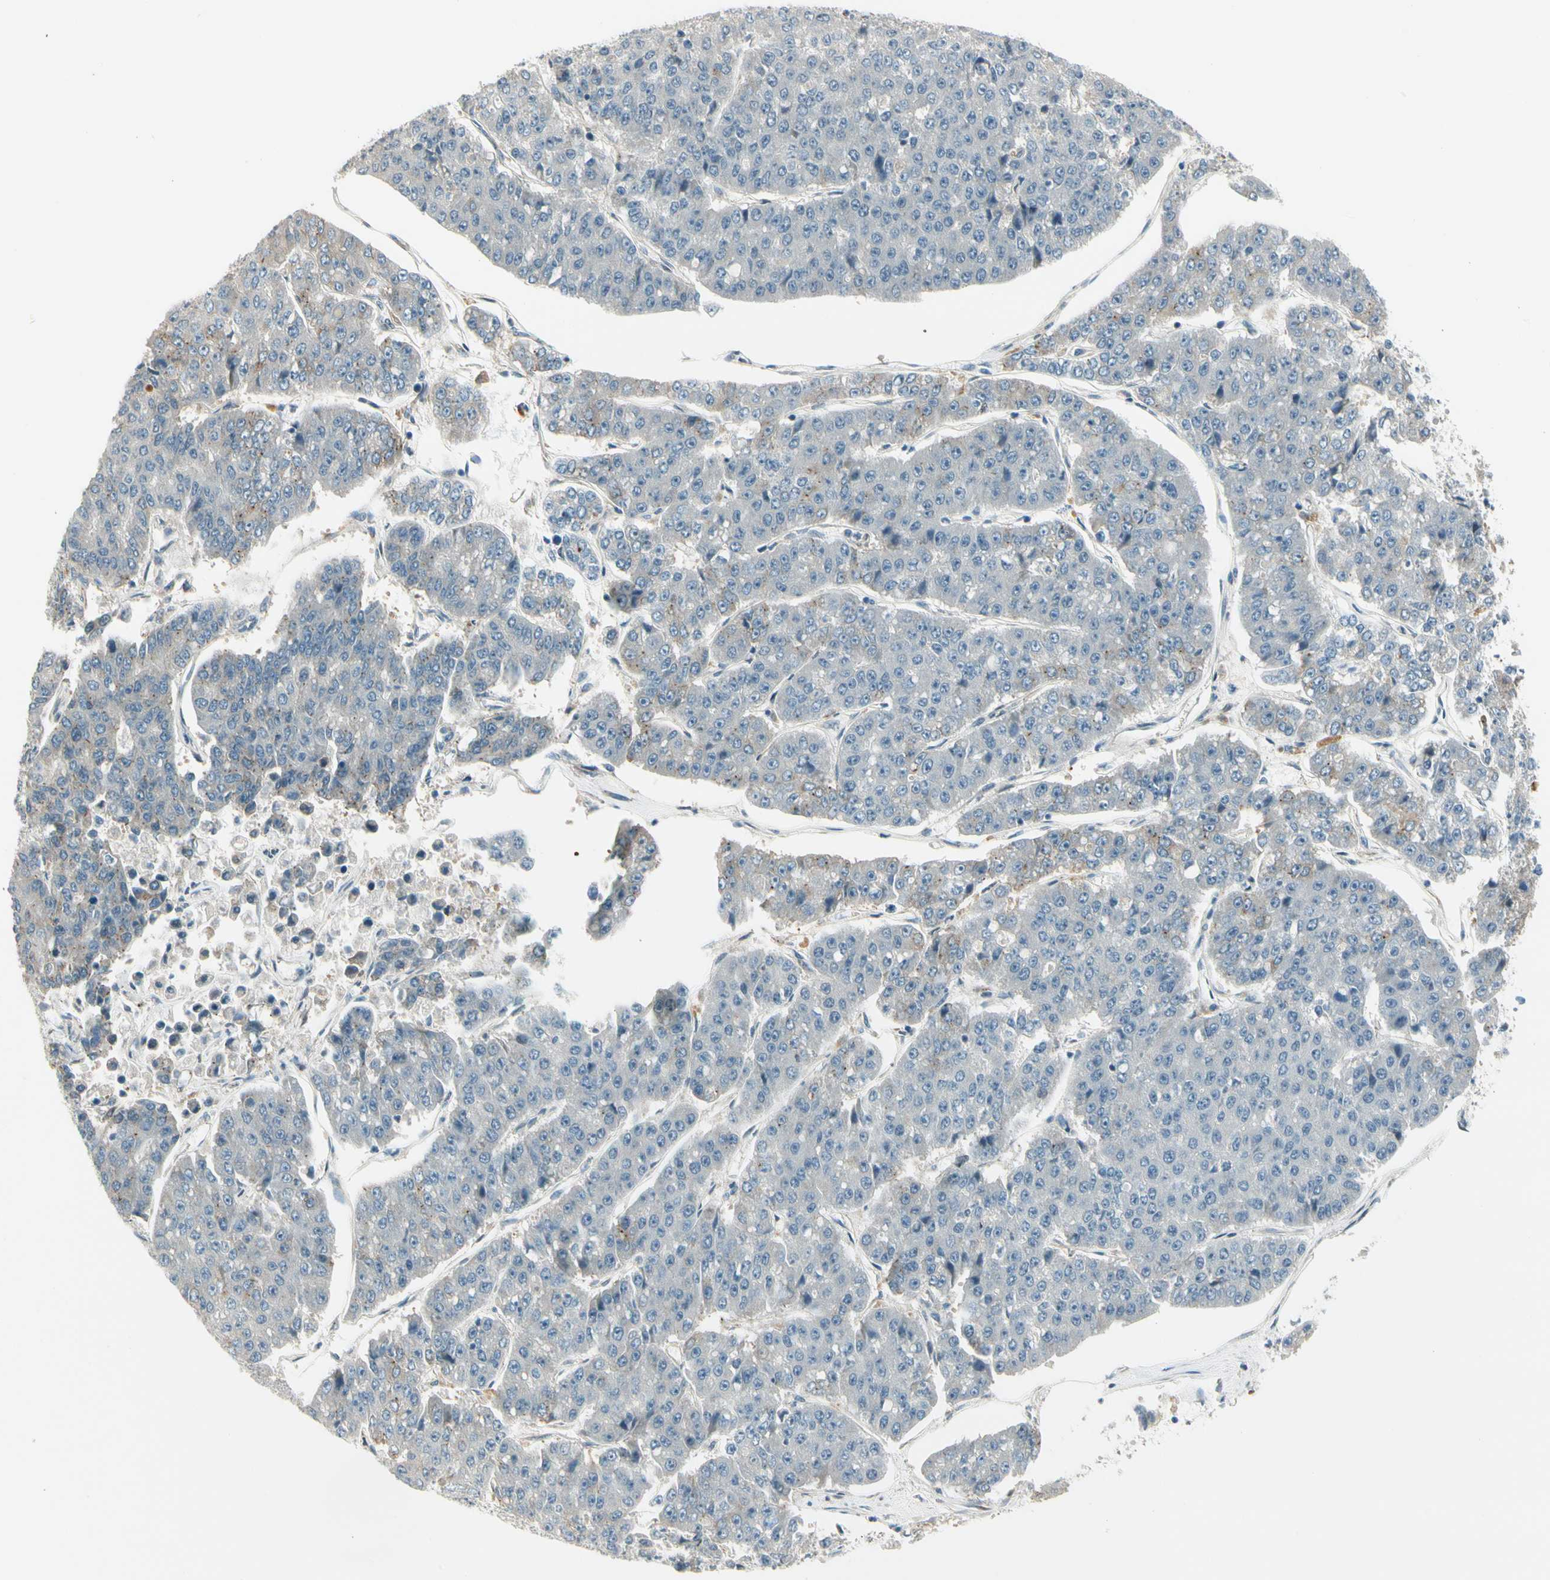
{"staining": {"intensity": "weak", "quantity": "<25%", "location": "cytoplasmic/membranous"}, "tissue": "pancreatic cancer", "cell_type": "Tumor cells", "image_type": "cancer", "snomed": [{"axis": "morphology", "description": "Adenocarcinoma, NOS"}, {"axis": "topography", "description": "Pancreas"}], "caption": "Tumor cells are negative for brown protein staining in pancreatic cancer (adenocarcinoma). (DAB immunohistochemistry visualized using brightfield microscopy, high magnification).", "gene": "MANSC1", "patient": {"sex": "male", "age": 50}}